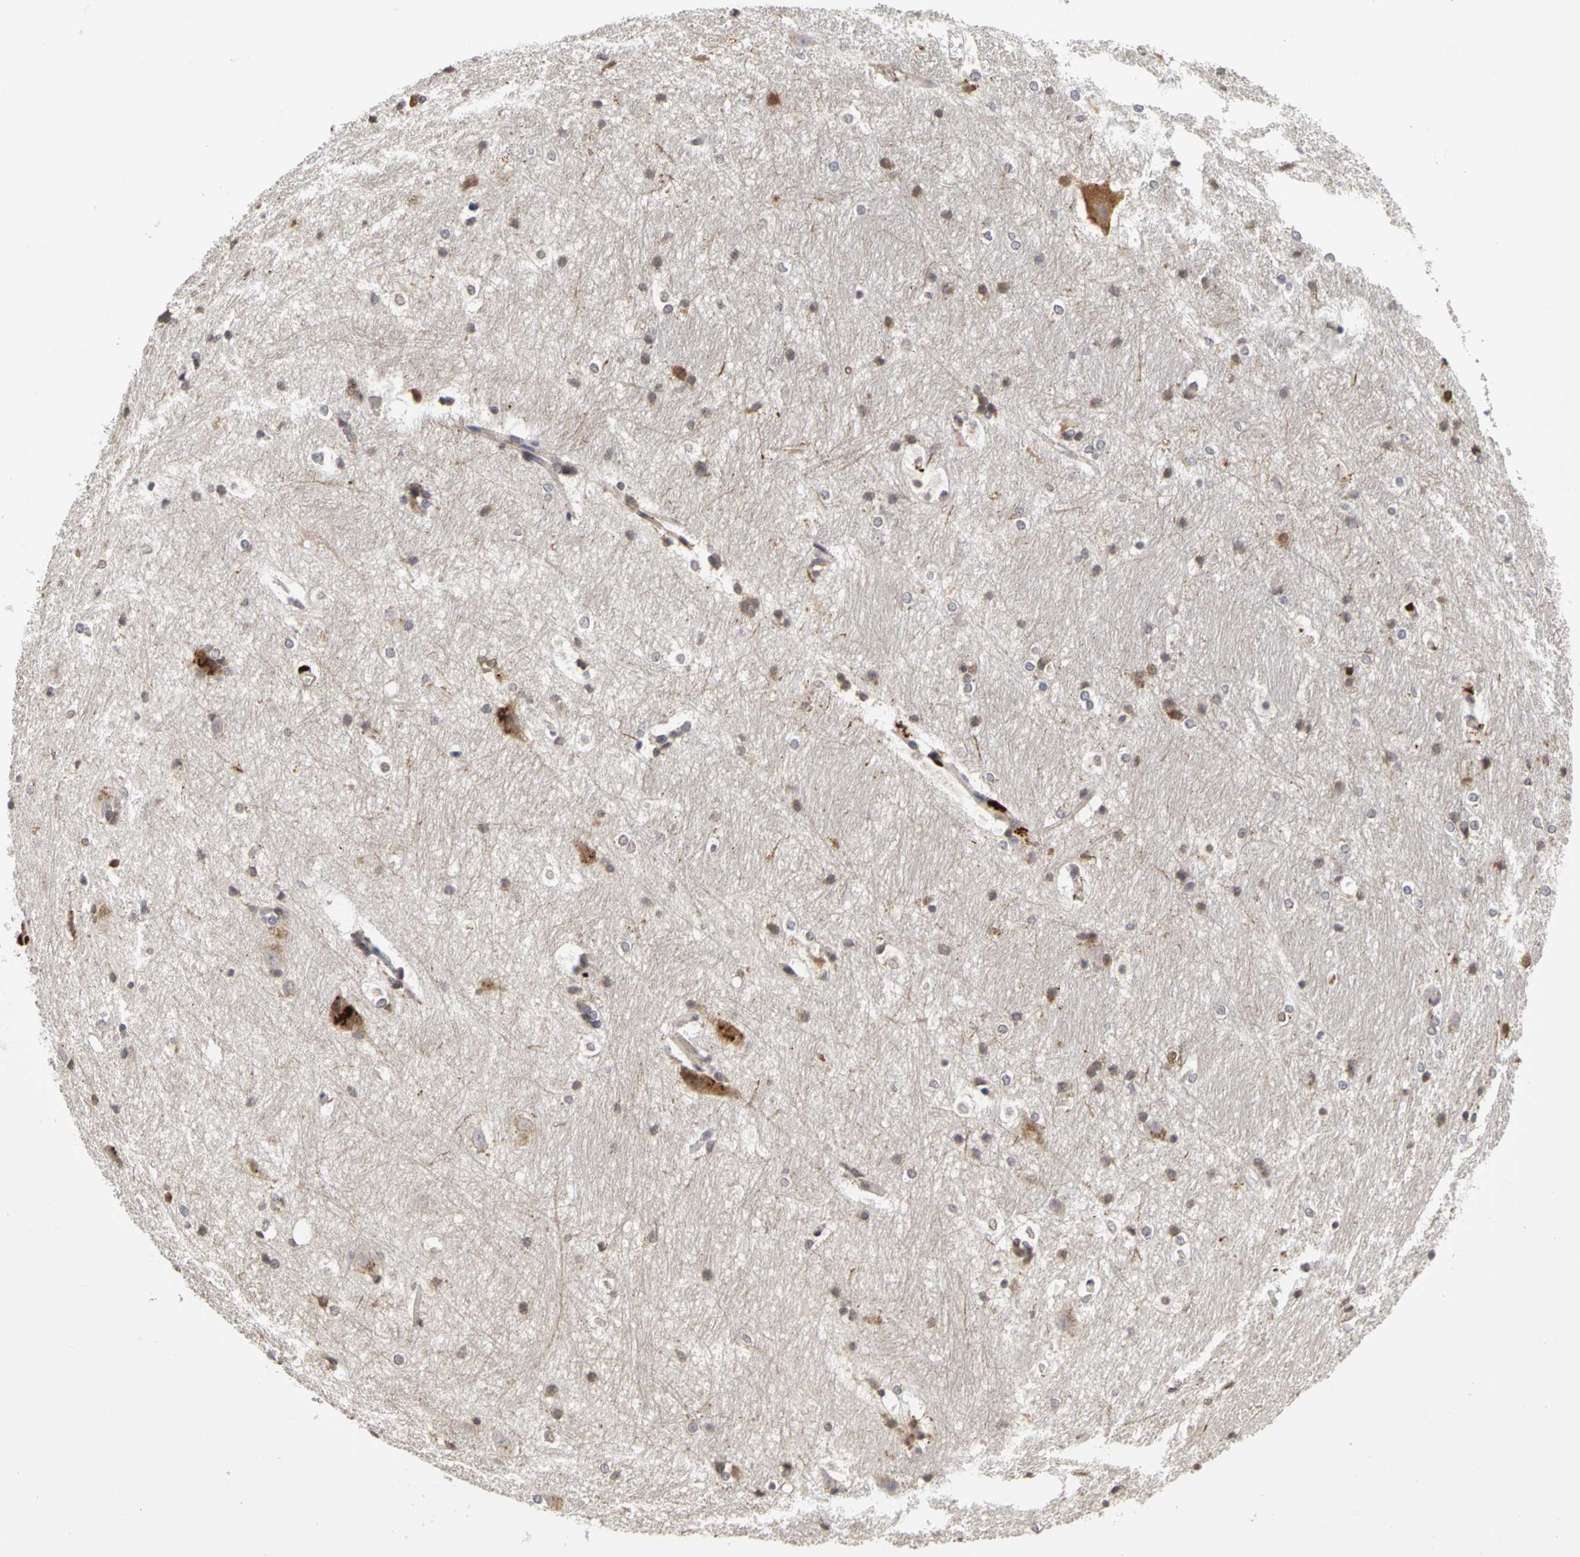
{"staining": {"intensity": "strong", "quantity": "25%-75%", "location": "cytoplasmic/membranous,nuclear"}, "tissue": "hippocampus", "cell_type": "Glial cells", "image_type": "normal", "snomed": [{"axis": "morphology", "description": "Normal tissue, NOS"}, {"axis": "topography", "description": "Hippocampus"}], "caption": "Hippocampus was stained to show a protein in brown. There is high levels of strong cytoplasmic/membranous,nuclear staining in about 25%-75% of glial cells. The staining was performed using DAB (3,3'-diaminobenzidine), with brown indicating positive protein expression. Nuclei are stained blue with hematoxylin.", "gene": "IRAK1", "patient": {"sex": "female", "age": 19}}